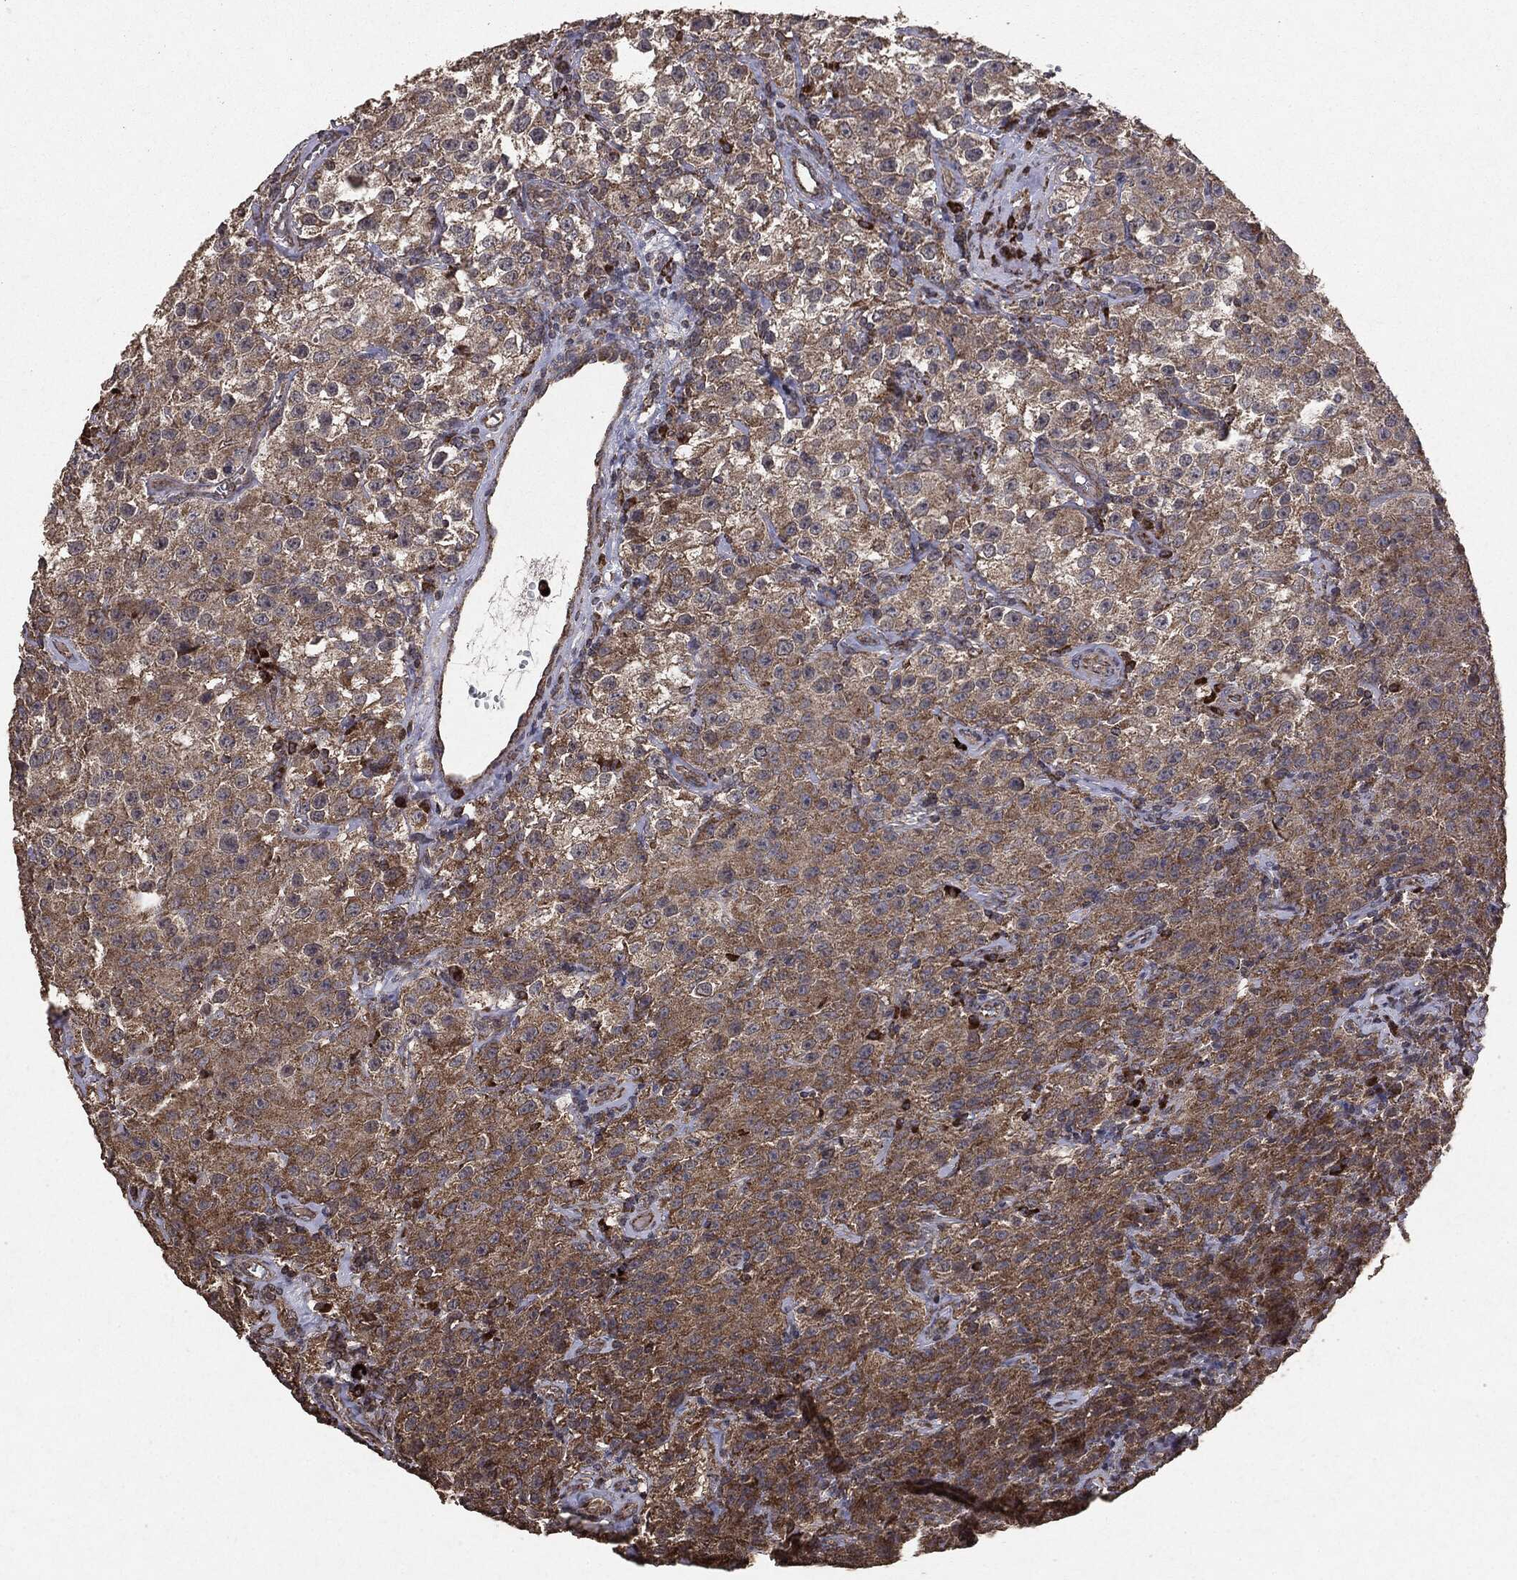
{"staining": {"intensity": "moderate", "quantity": ">75%", "location": "cytoplasmic/membranous"}, "tissue": "testis cancer", "cell_type": "Tumor cells", "image_type": "cancer", "snomed": [{"axis": "morphology", "description": "Seminoma, NOS"}, {"axis": "topography", "description": "Testis"}], "caption": "Testis seminoma stained for a protein (brown) reveals moderate cytoplasmic/membranous positive staining in approximately >75% of tumor cells.", "gene": "MTOR", "patient": {"sex": "male", "age": 52}}